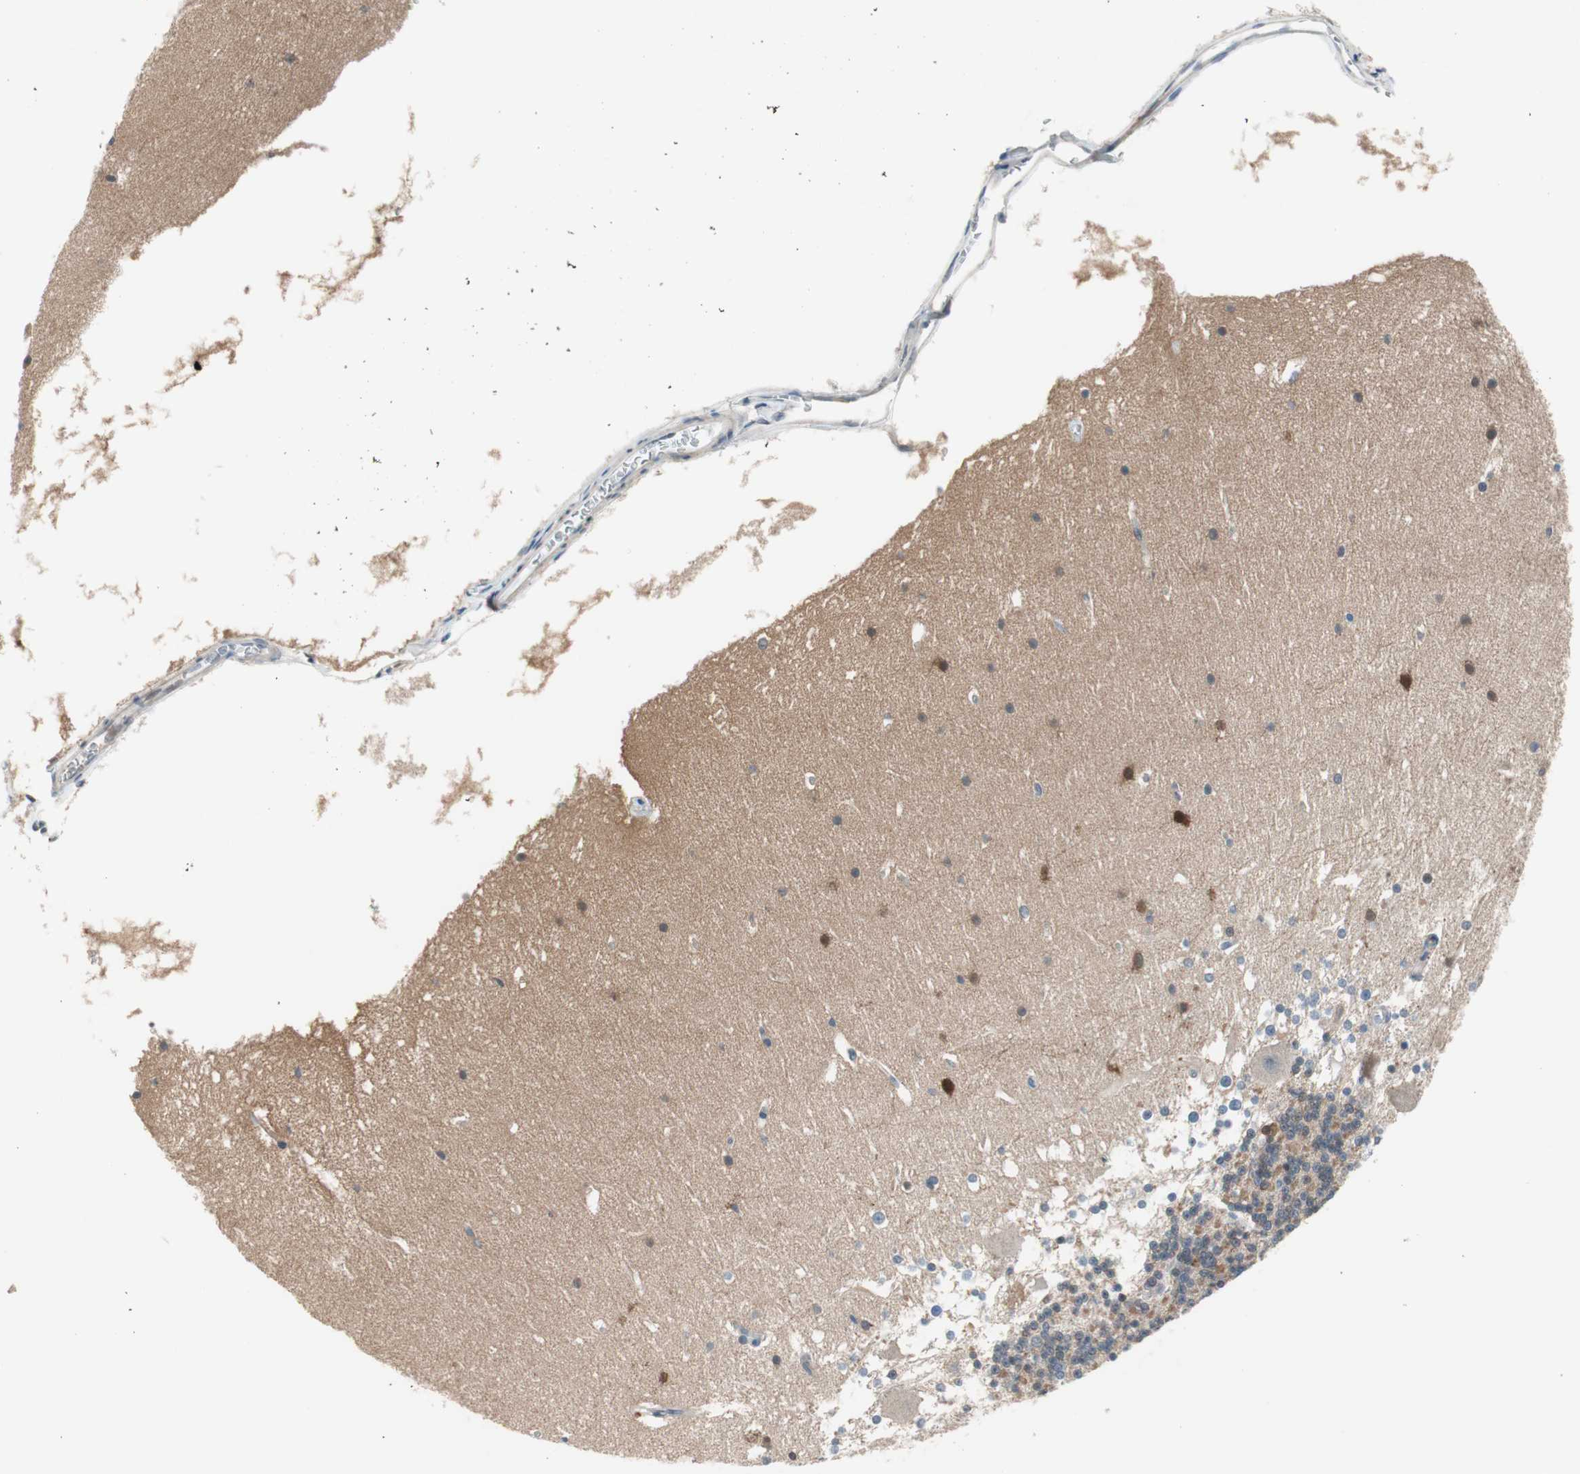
{"staining": {"intensity": "weak", "quantity": "<25%", "location": "cytoplasmic/membranous,nuclear"}, "tissue": "cerebellum", "cell_type": "Cells in granular layer", "image_type": "normal", "snomed": [{"axis": "morphology", "description": "Normal tissue, NOS"}, {"axis": "topography", "description": "Cerebellum"}], "caption": "IHC histopathology image of unremarkable cerebellum: cerebellum stained with DAB exhibits no significant protein staining in cells in granular layer.", "gene": "PDZK1", "patient": {"sex": "female", "age": 19}}